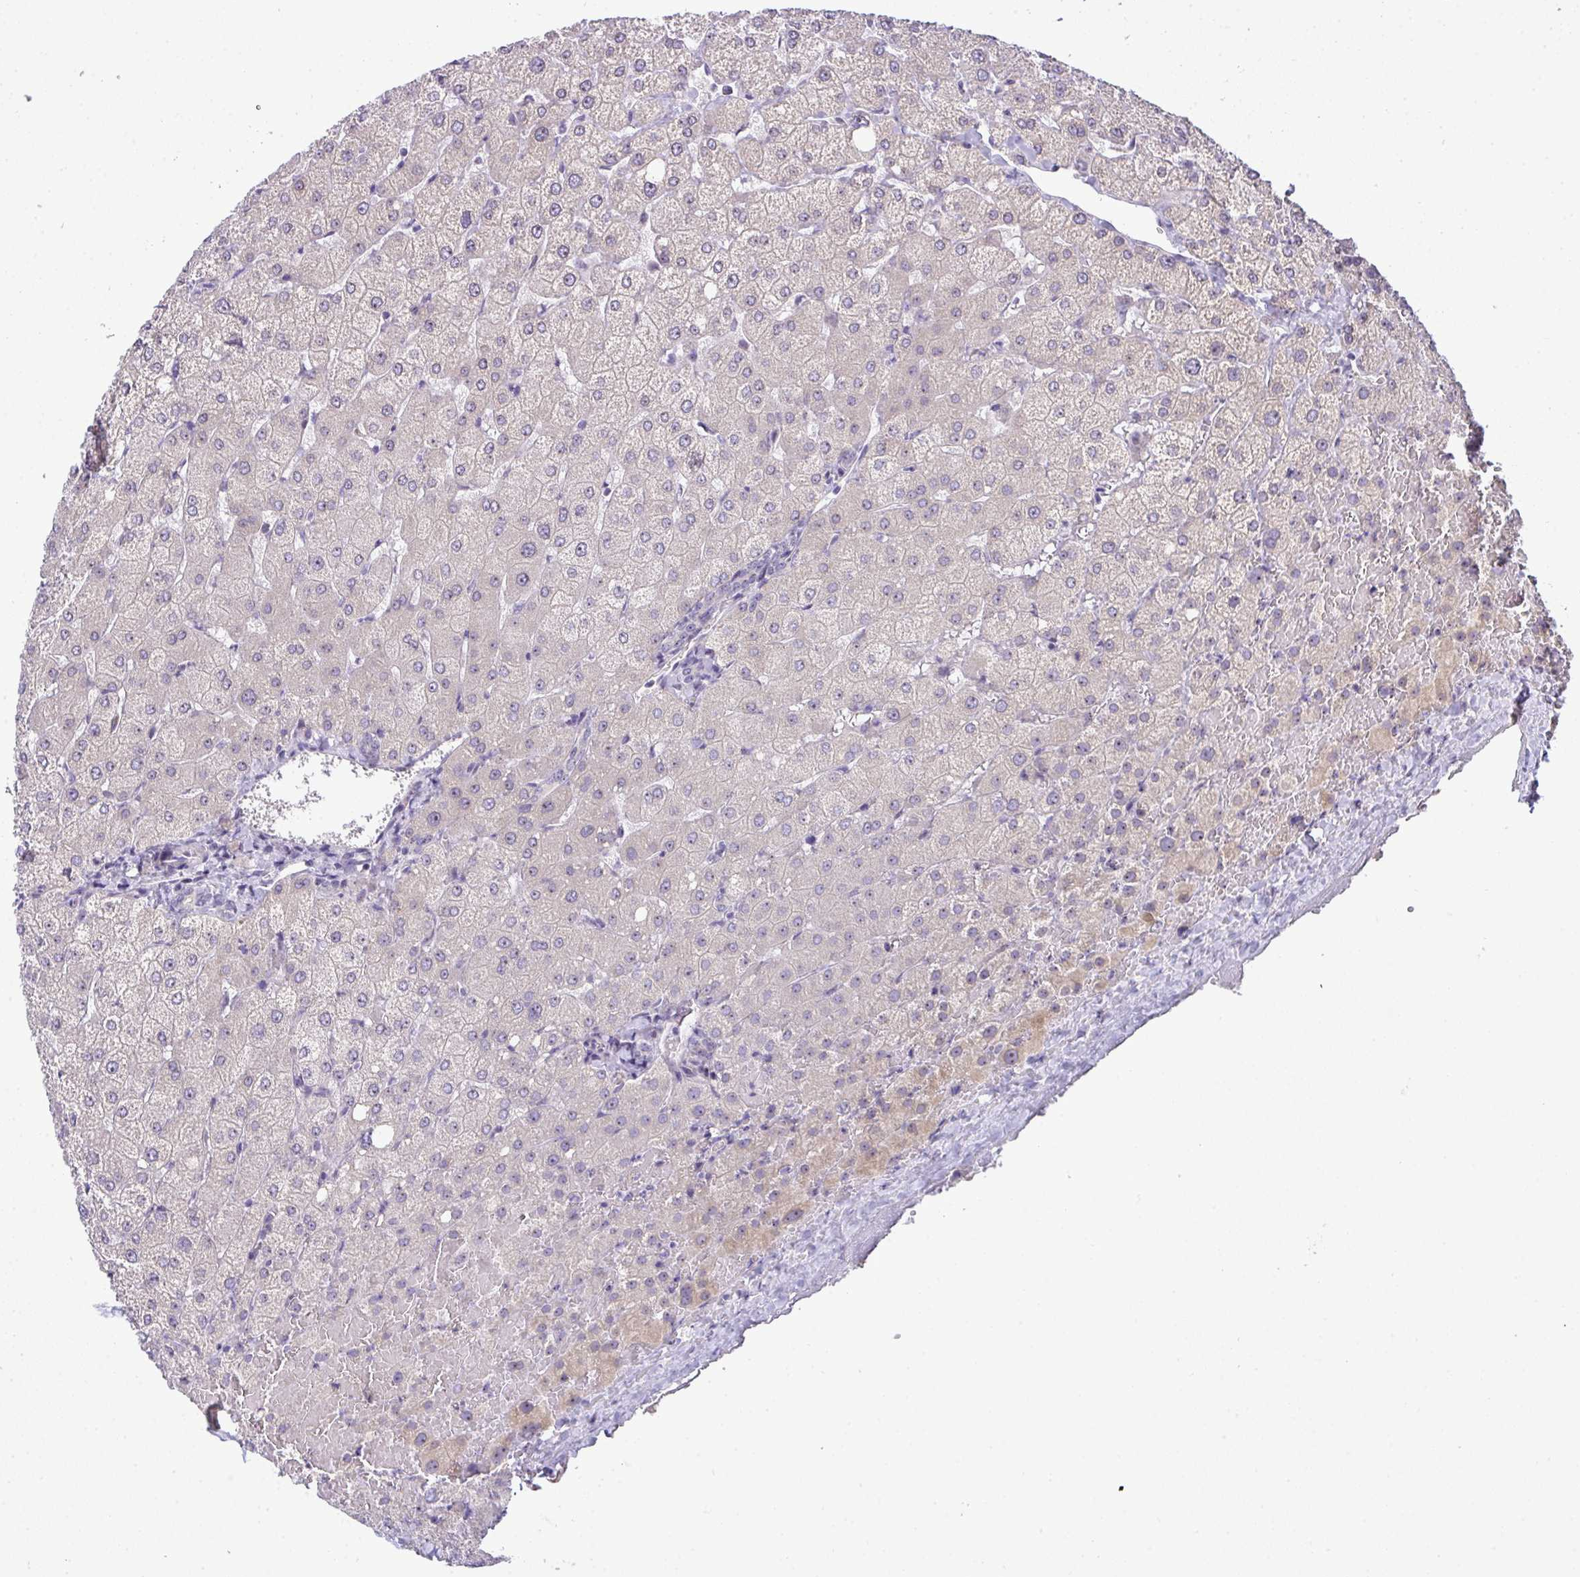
{"staining": {"intensity": "negative", "quantity": "none", "location": "none"}, "tissue": "liver", "cell_type": "Cholangiocytes", "image_type": "normal", "snomed": [{"axis": "morphology", "description": "Normal tissue, NOS"}, {"axis": "topography", "description": "Liver"}], "caption": "The image demonstrates no staining of cholangiocytes in benign liver. Brightfield microscopy of immunohistochemistry stained with DAB (3,3'-diaminobenzidine) (brown) and hematoxylin (blue), captured at high magnification.", "gene": "NT5C1A", "patient": {"sex": "female", "age": 54}}